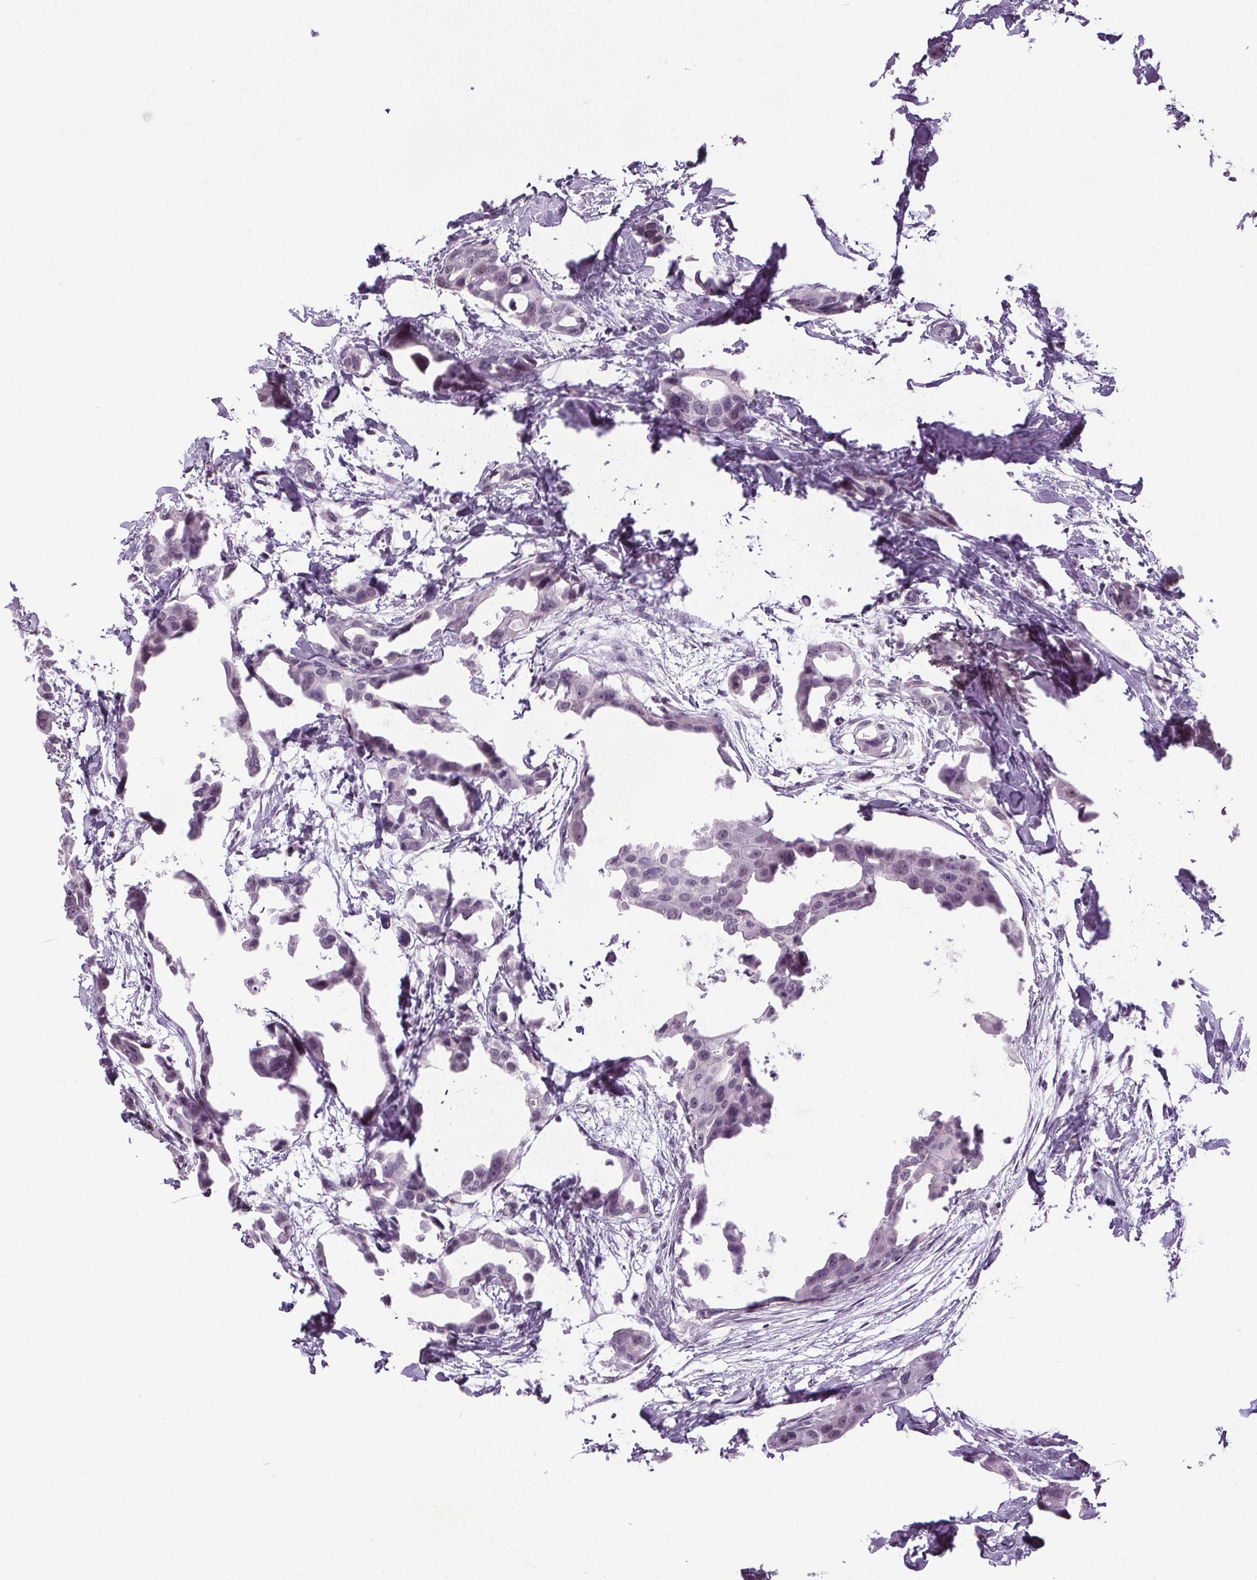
{"staining": {"intensity": "weak", "quantity": "<25%", "location": "nuclear"}, "tissue": "breast cancer", "cell_type": "Tumor cells", "image_type": "cancer", "snomed": [{"axis": "morphology", "description": "Duct carcinoma"}, {"axis": "topography", "description": "Breast"}], "caption": "A high-resolution histopathology image shows immunohistochemistry (IHC) staining of breast cancer (invasive ductal carcinoma), which displays no significant expression in tumor cells. (DAB (3,3'-diaminobenzidine) immunohistochemistry (IHC), high magnification).", "gene": "SLC2A9", "patient": {"sex": "female", "age": 38}}